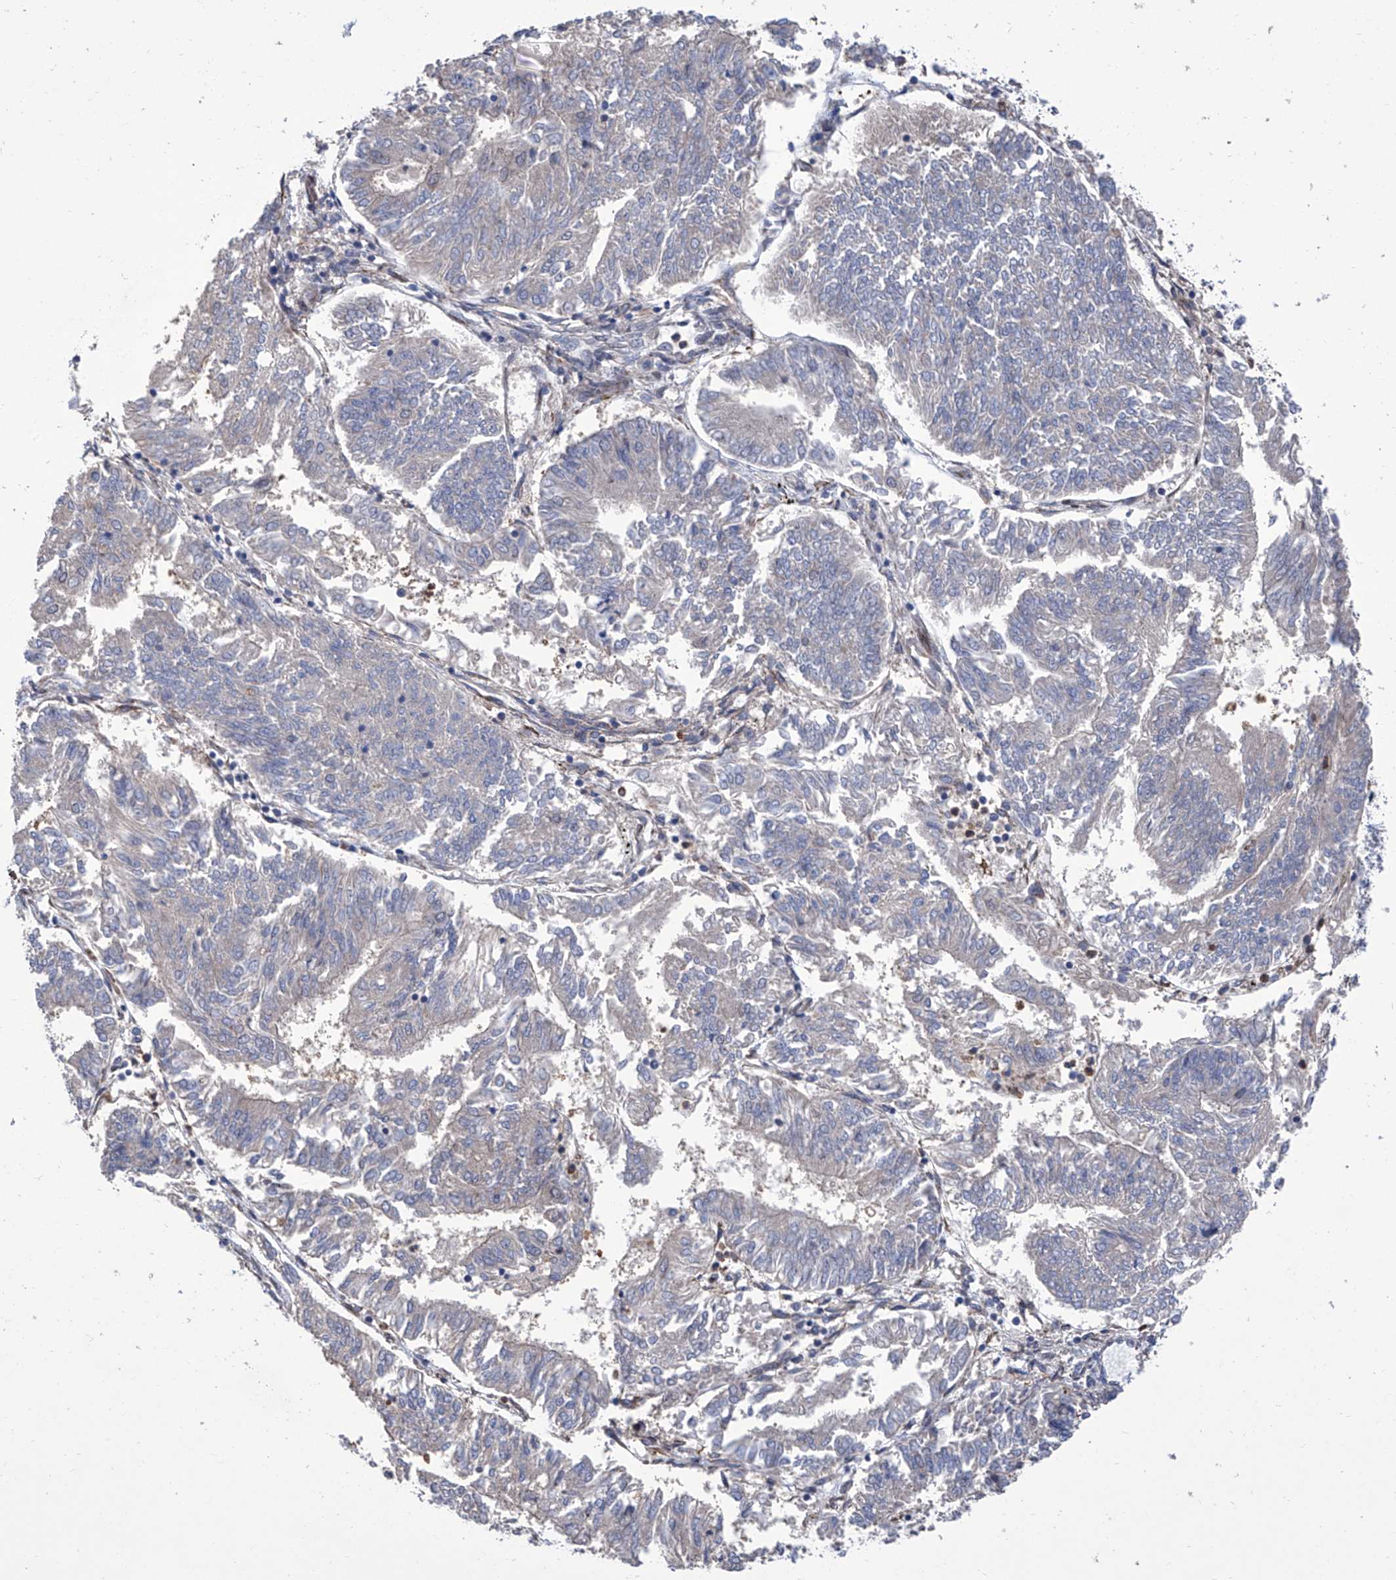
{"staining": {"intensity": "negative", "quantity": "none", "location": "none"}, "tissue": "endometrial cancer", "cell_type": "Tumor cells", "image_type": "cancer", "snomed": [{"axis": "morphology", "description": "Adenocarcinoma, NOS"}, {"axis": "topography", "description": "Endometrium"}], "caption": "This micrograph is of adenocarcinoma (endometrial) stained with immunohistochemistry to label a protein in brown with the nuclei are counter-stained blue. There is no positivity in tumor cells. (DAB (3,3'-diaminobenzidine) immunohistochemistry with hematoxylin counter stain).", "gene": "SMS", "patient": {"sex": "female", "age": 58}}